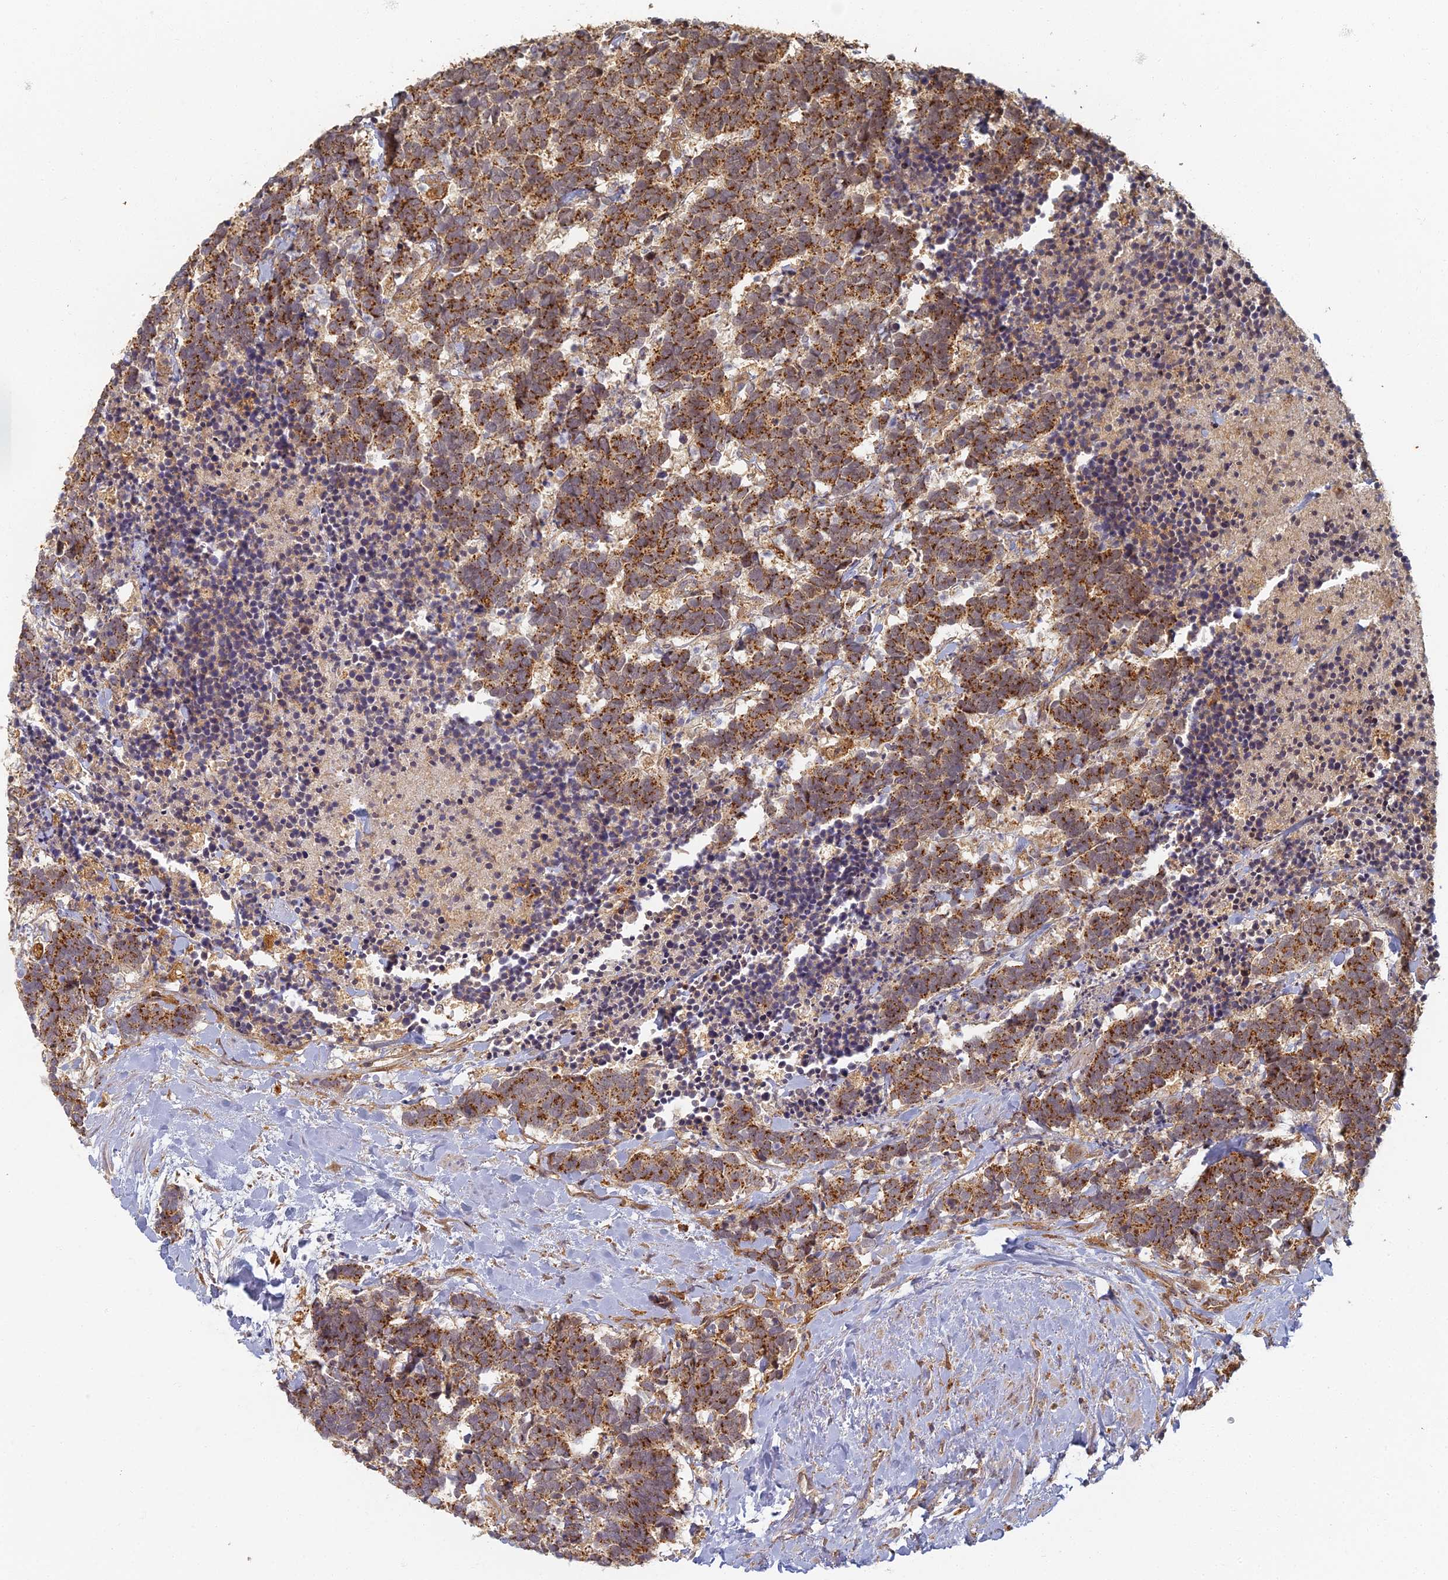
{"staining": {"intensity": "strong", "quantity": ">75%", "location": "cytoplasmic/membranous"}, "tissue": "carcinoid", "cell_type": "Tumor cells", "image_type": "cancer", "snomed": [{"axis": "morphology", "description": "Carcinoma, NOS"}, {"axis": "morphology", "description": "Carcinoid, malignant, NOS"}, {"axis": "topography", "description": "Prostate"}], "caption": "This photomicrograph reveals immunohistochemistry (IHC) staining of human carcinoma, with high strong cytoplasmic/membranous staining in approximately >75% of tumor cells.", "gene": "INO80D", "patient": {"sex": "male", "age": 57}}